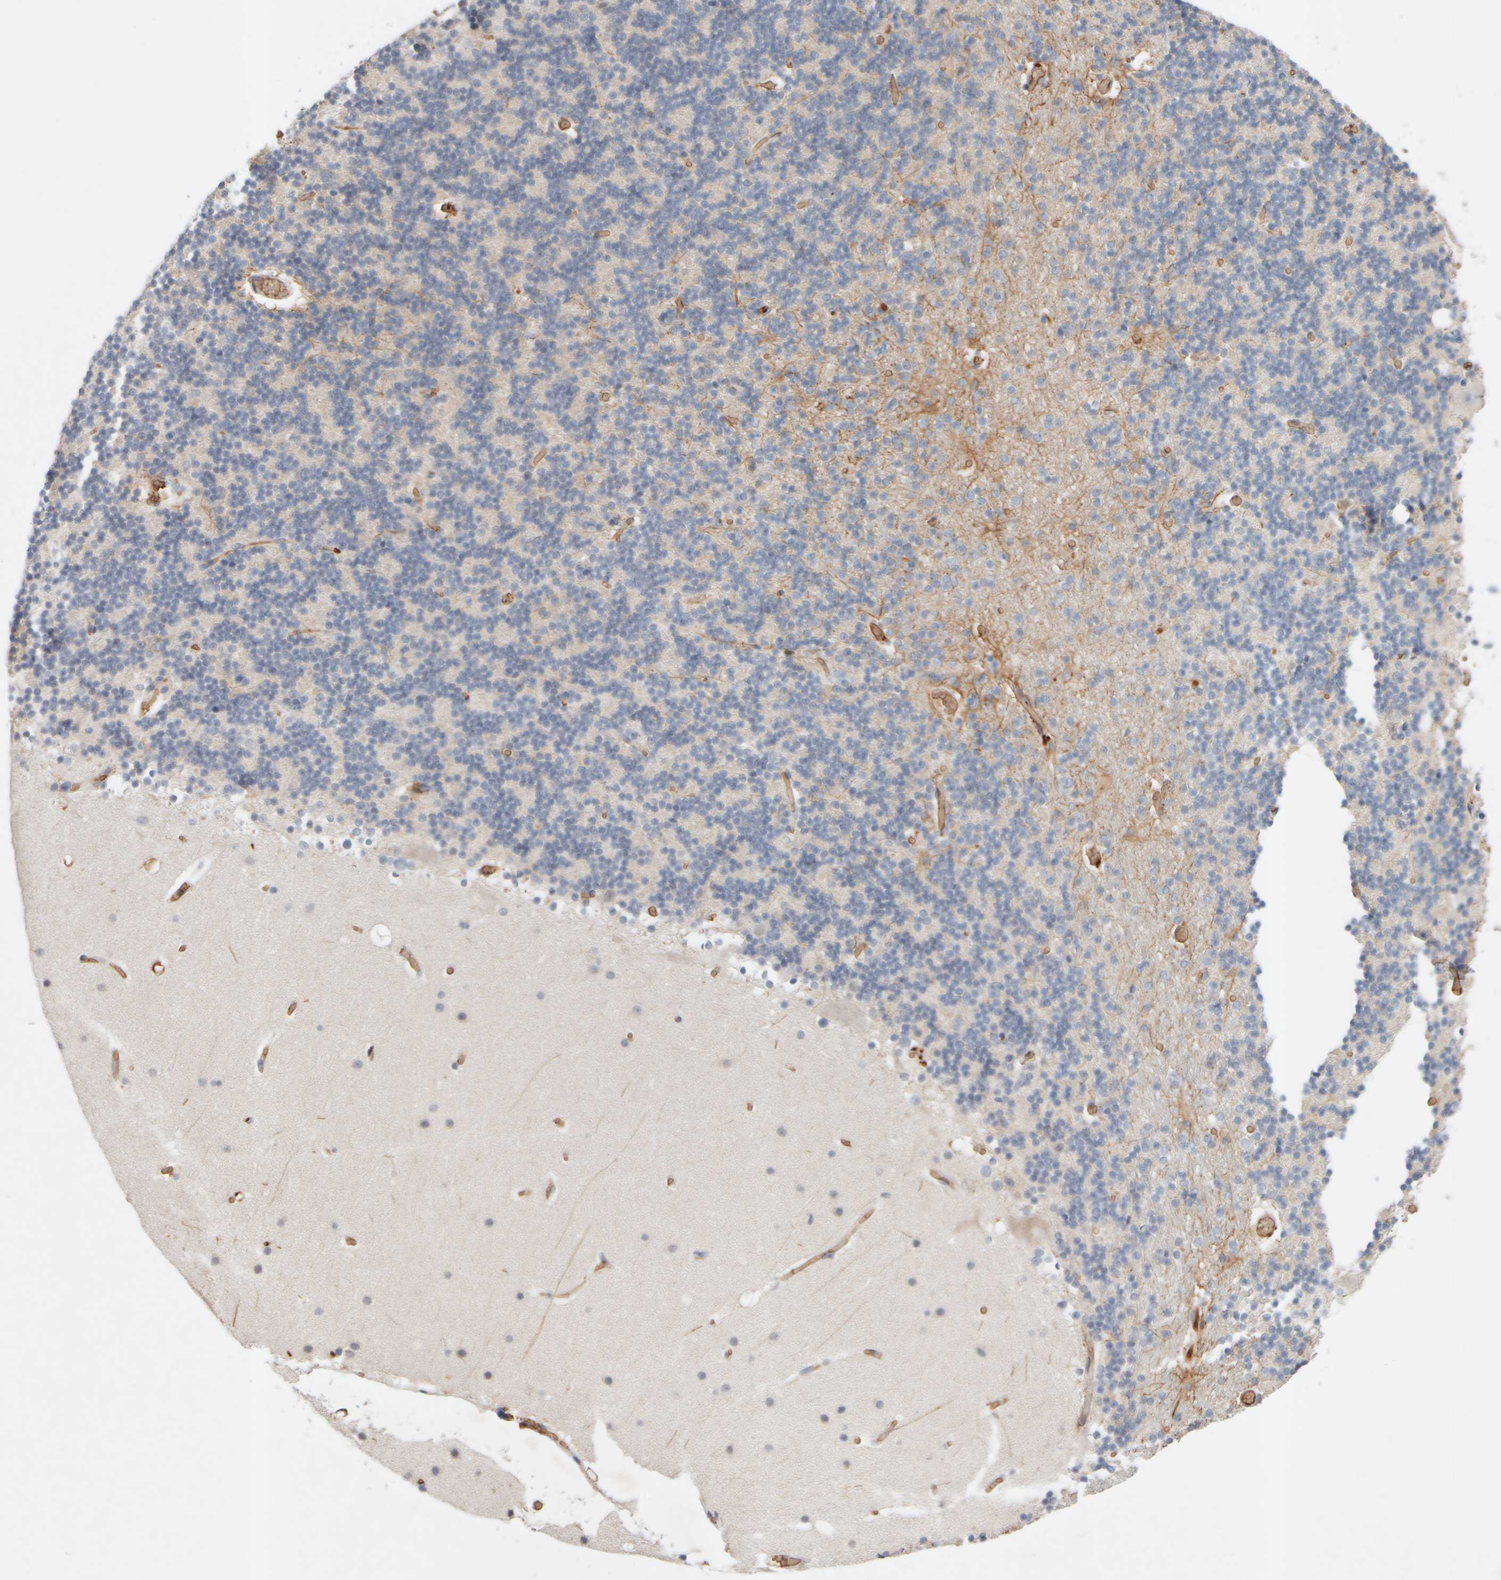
{"staining": {"intensity": "negative", "quantity": "none", "location": "none"}, "tissue": "cerebellum", "cell_type": "Cells in granular layer", "image_type": "normal", "snomed": [{"axis": "morphology", "description": "Normal tissue, NOS"}, {"axis": "topography", "description": "Cerebellum"}], "caption": "Immunohistochemistry histopathology image of unremarkable cerebellum: human cerebellum stained with DAB (3,3'-diaminobenzidine) shows no significant protein positivity in cells in granular layer.", "gene": "MST1", "patient": {"sex": "male", "age": 57}}